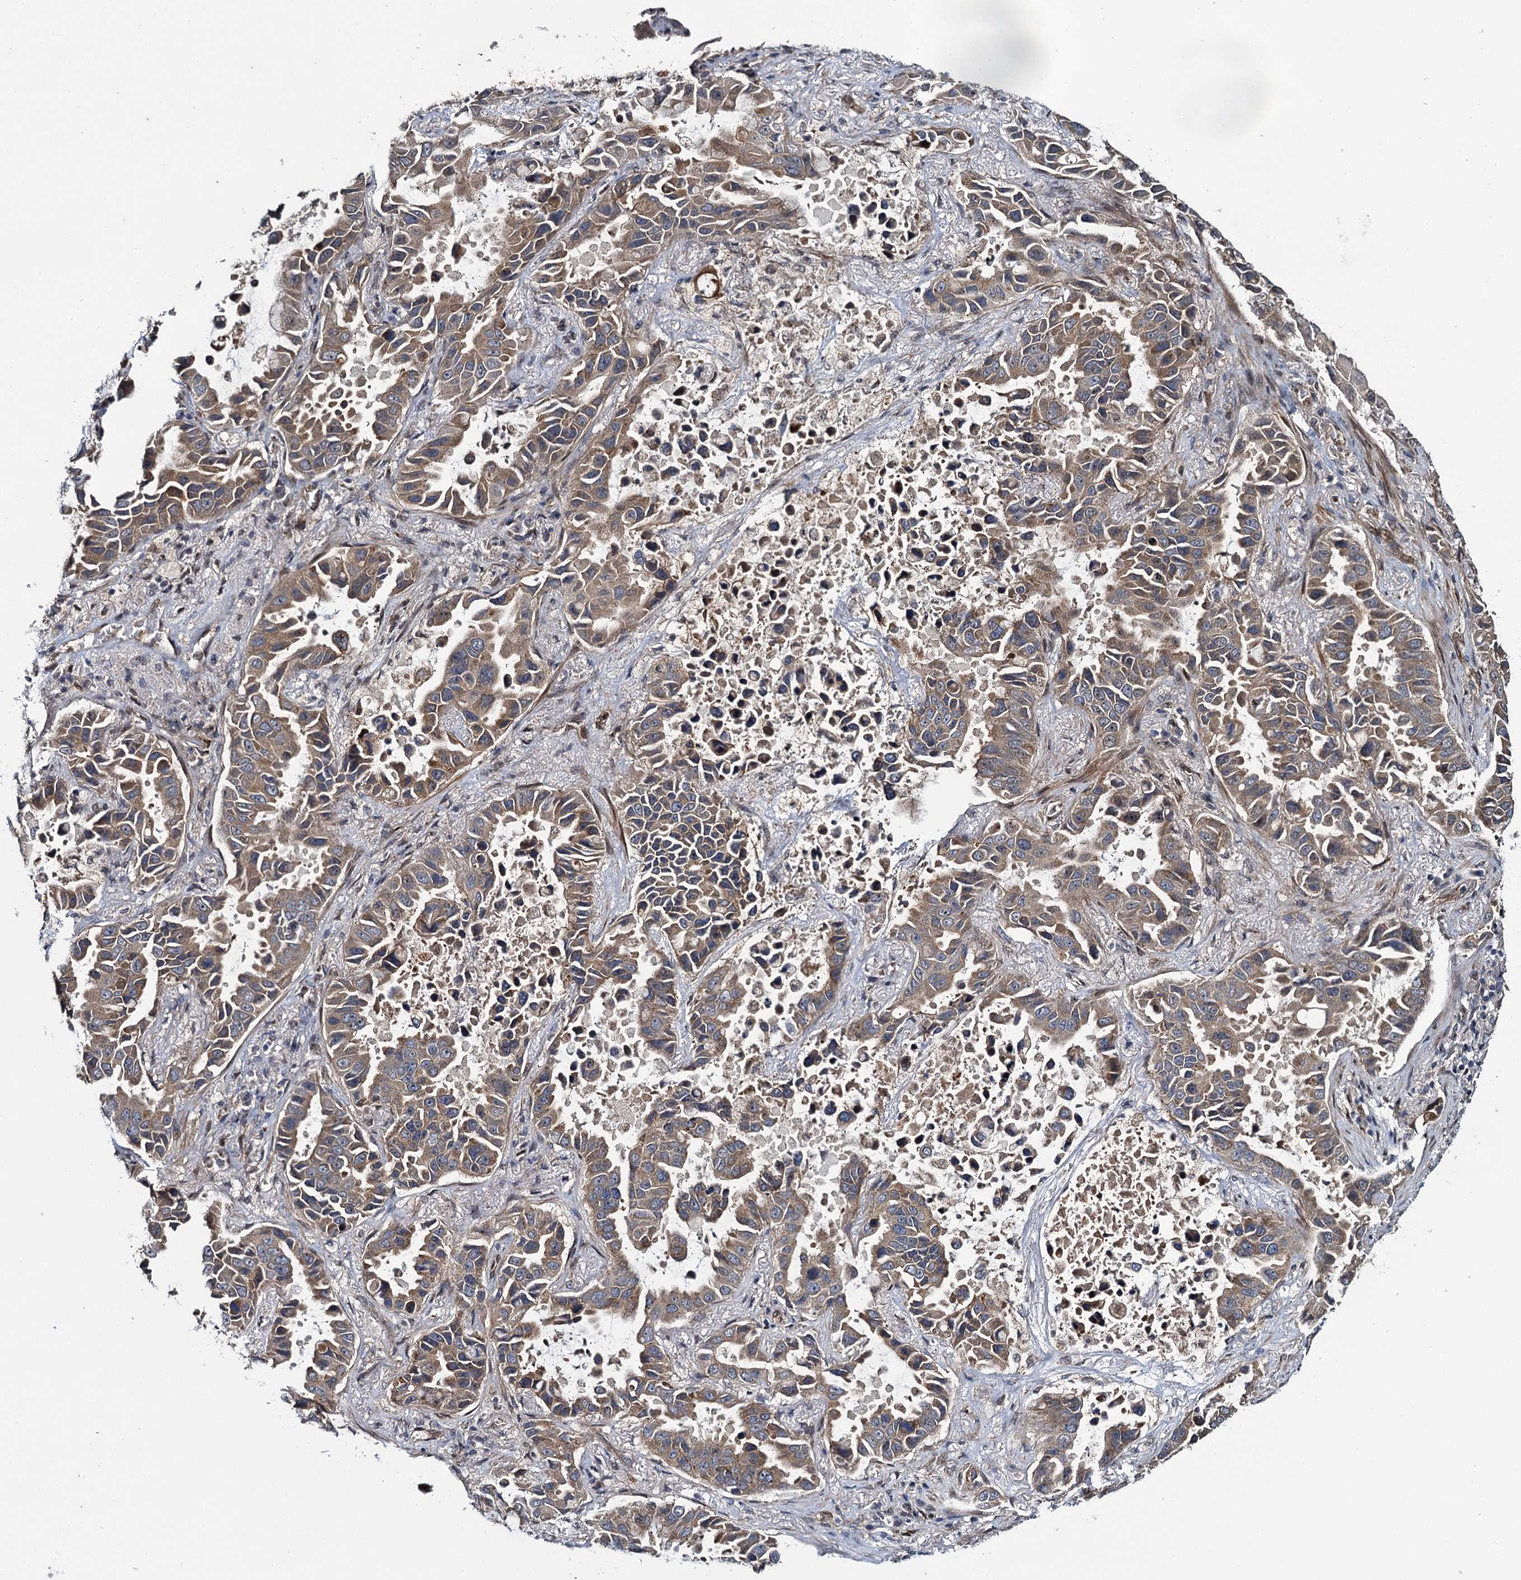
{"staining": {"intensity": "moderate", "quantity": ">75%", "location": "cytoplasmic/membranous"}, "tissue": "lung cancer", "cell_type": "Tumor cells", "image_type": "cancer", "snomed": [{"axis": "morphology", "description": "Adenocarcinoma, NOS"}, {"axis": "topography", "description": "Lung"}], "caption": "Immunohistochemistry (IHC) photomicrograph of neoplastic tissue: human adenocarcinoma (lung) stained using immunohistochemistry exhibits medium levels of moderate protein expression localized specifically in the cytoplasmic/membranous of tumor cells, appearing as a cytoplasmic/membranous brown color.", "gene": "EVX2", "patient": {"sex": "male", "age": 64}}